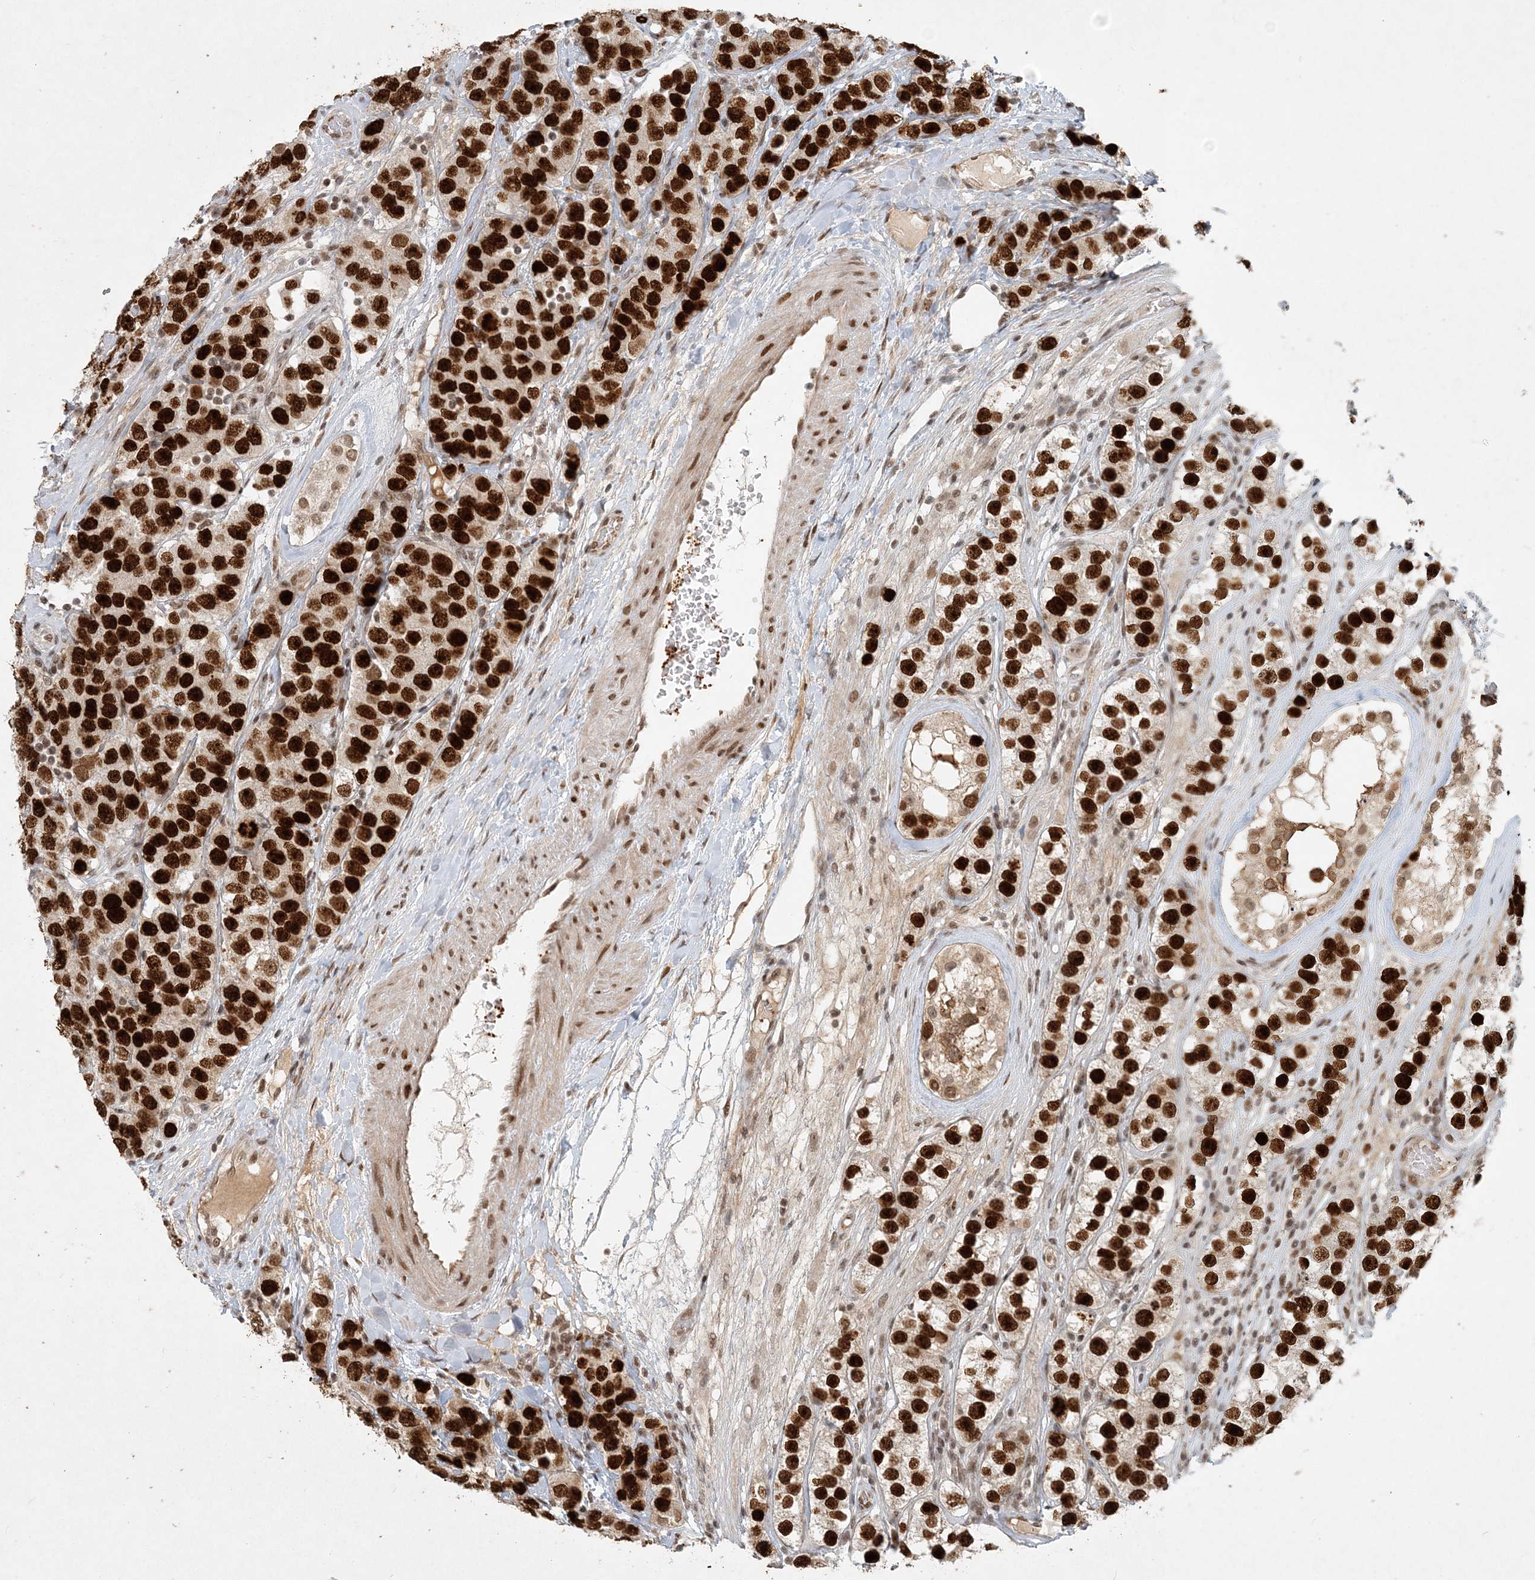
{"staining": {"intensity": "strong", "quantity": ">75%", "location": "nuclear"}, "tissue": "testis cancer", "cell_type": "Tumor cells", "image_type": "cancer", "snomed": [{"axis": "morphology", "description": "Seminoma, NOS"}, {"axis": "topography", "description": "Testis"}], "caption": "This photomicrograph displays immunohistochemistry staining of human testis cancer (seminoma), with high strong nuclear staining in about >75% of tumor cells.", "gene": "BAZ1B", "patient": {"sex": "male", "age": 28}}